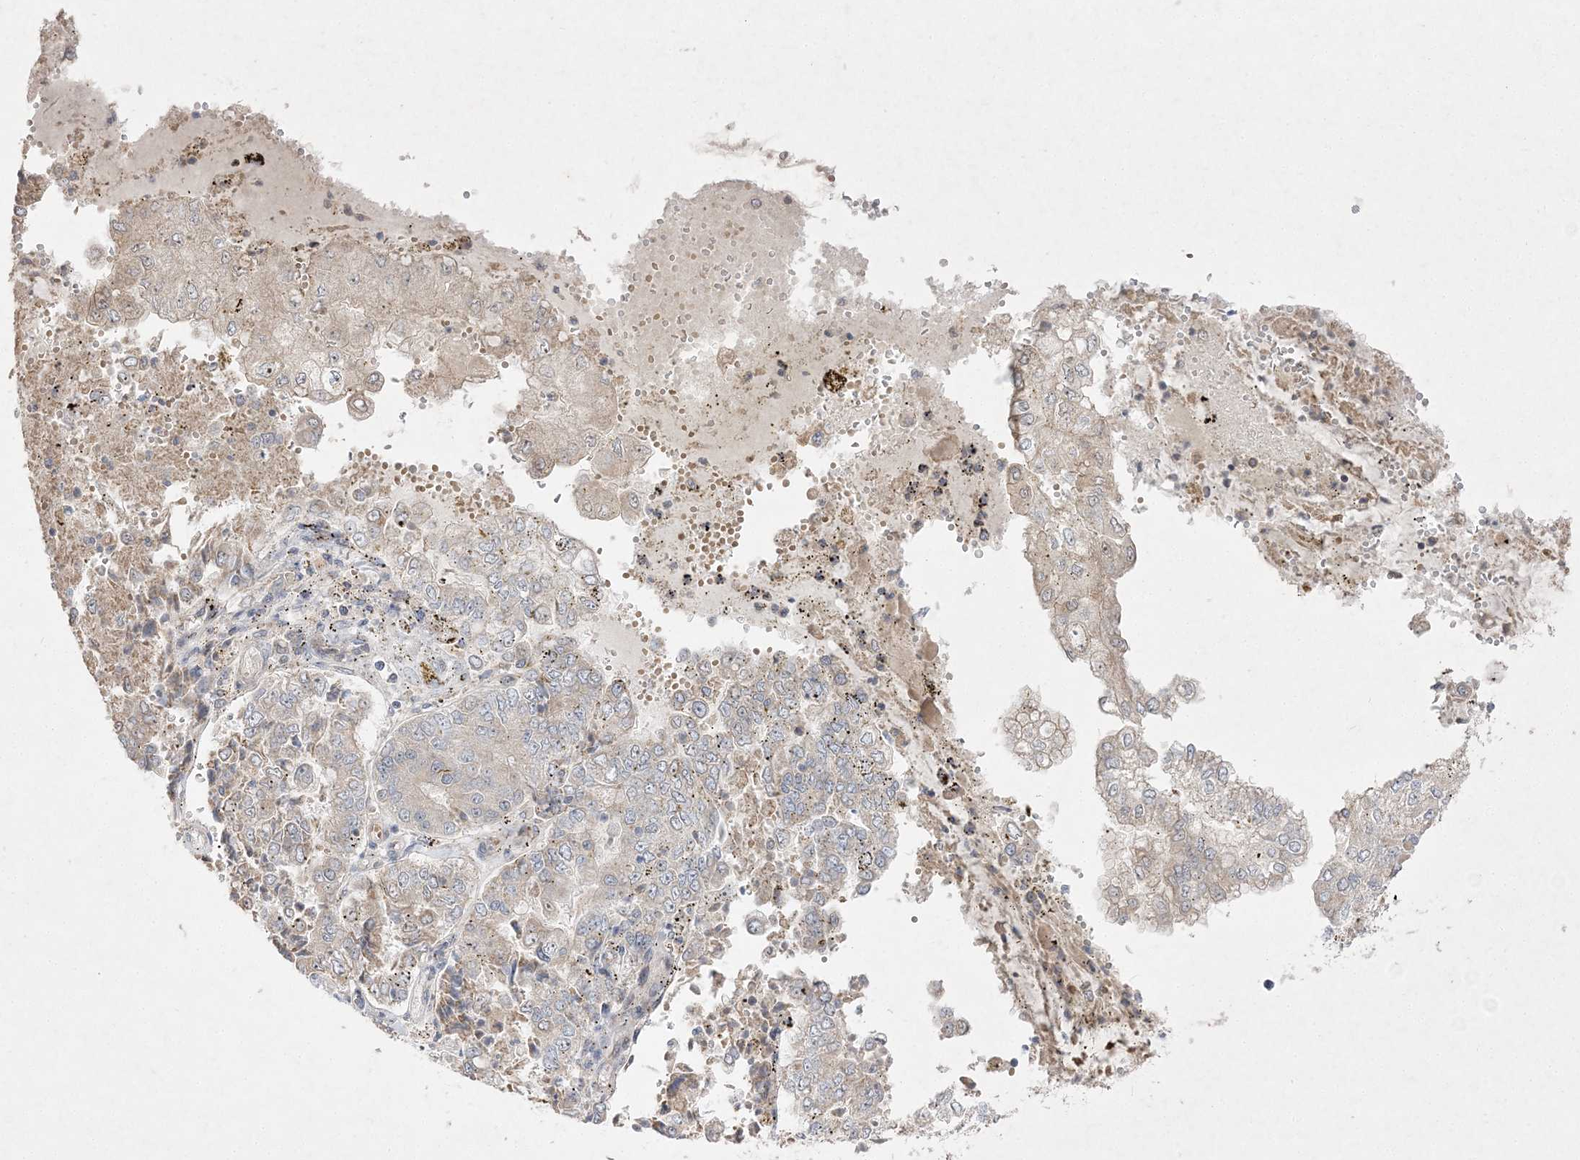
{"staining": {"intensity": "weak", "quantity": "25%-75%", "location": "cytoplasmic/membranous"}, "tissue": "stomach cancer", "cell_type": "Tumor cells", "image_type": "cancer", "snomed": [{"axis": "morphology", "description": "Adenocarcinoma, NOS"}, {"axis": "topography", "description": "Stomach"}], "caption": "Stomach cancer tissue reveals weak cytoplasmic/membranous expression in about 25%-75% of tumor cells, visualized by immunohistochemistry.", "gene": "CLNK", "patient": {"sex": "male", "age": 76}}